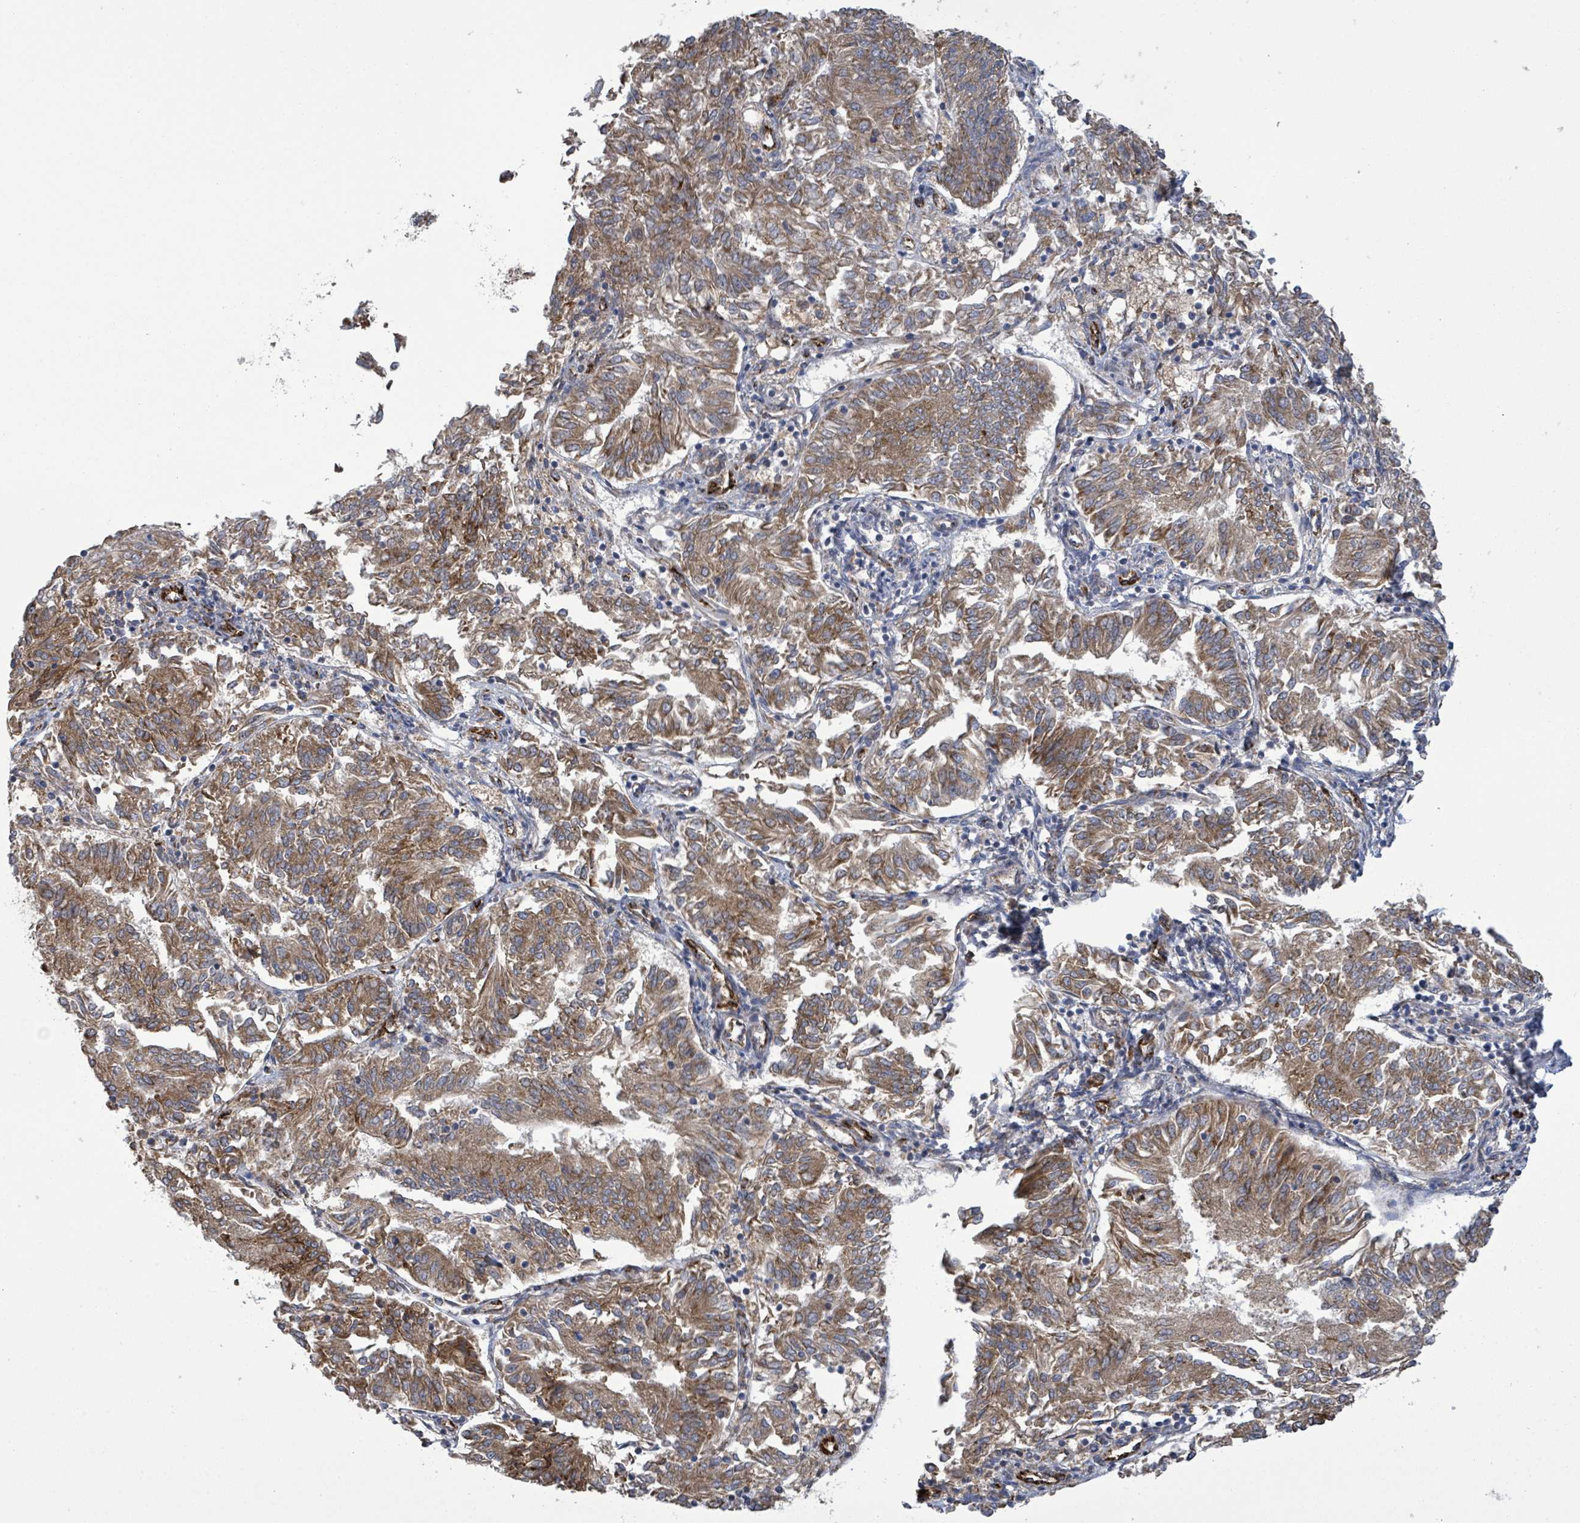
{"staining": {"intensity": "moderate", "quantity": ">75%", "location": "cytoplasmic/membranous"}, "tissue": "endometrial cancer", "cell_type": "Tumor cells", "image_type": "cancer", "snomed": [{"axis": "morphology", "description": "Adenocarcinoma, NOS"}, {"axis": "topography", "description": "Endometrium"}], "caption": "Endometrial adenocarcinoma stained for a protein (brown) demonstrates moderate cytoplasmic/membranous positive expression in about >75% of tumor cells.", "gene": "NOMO1", "patient": {"sex": "female", "age": 58}}